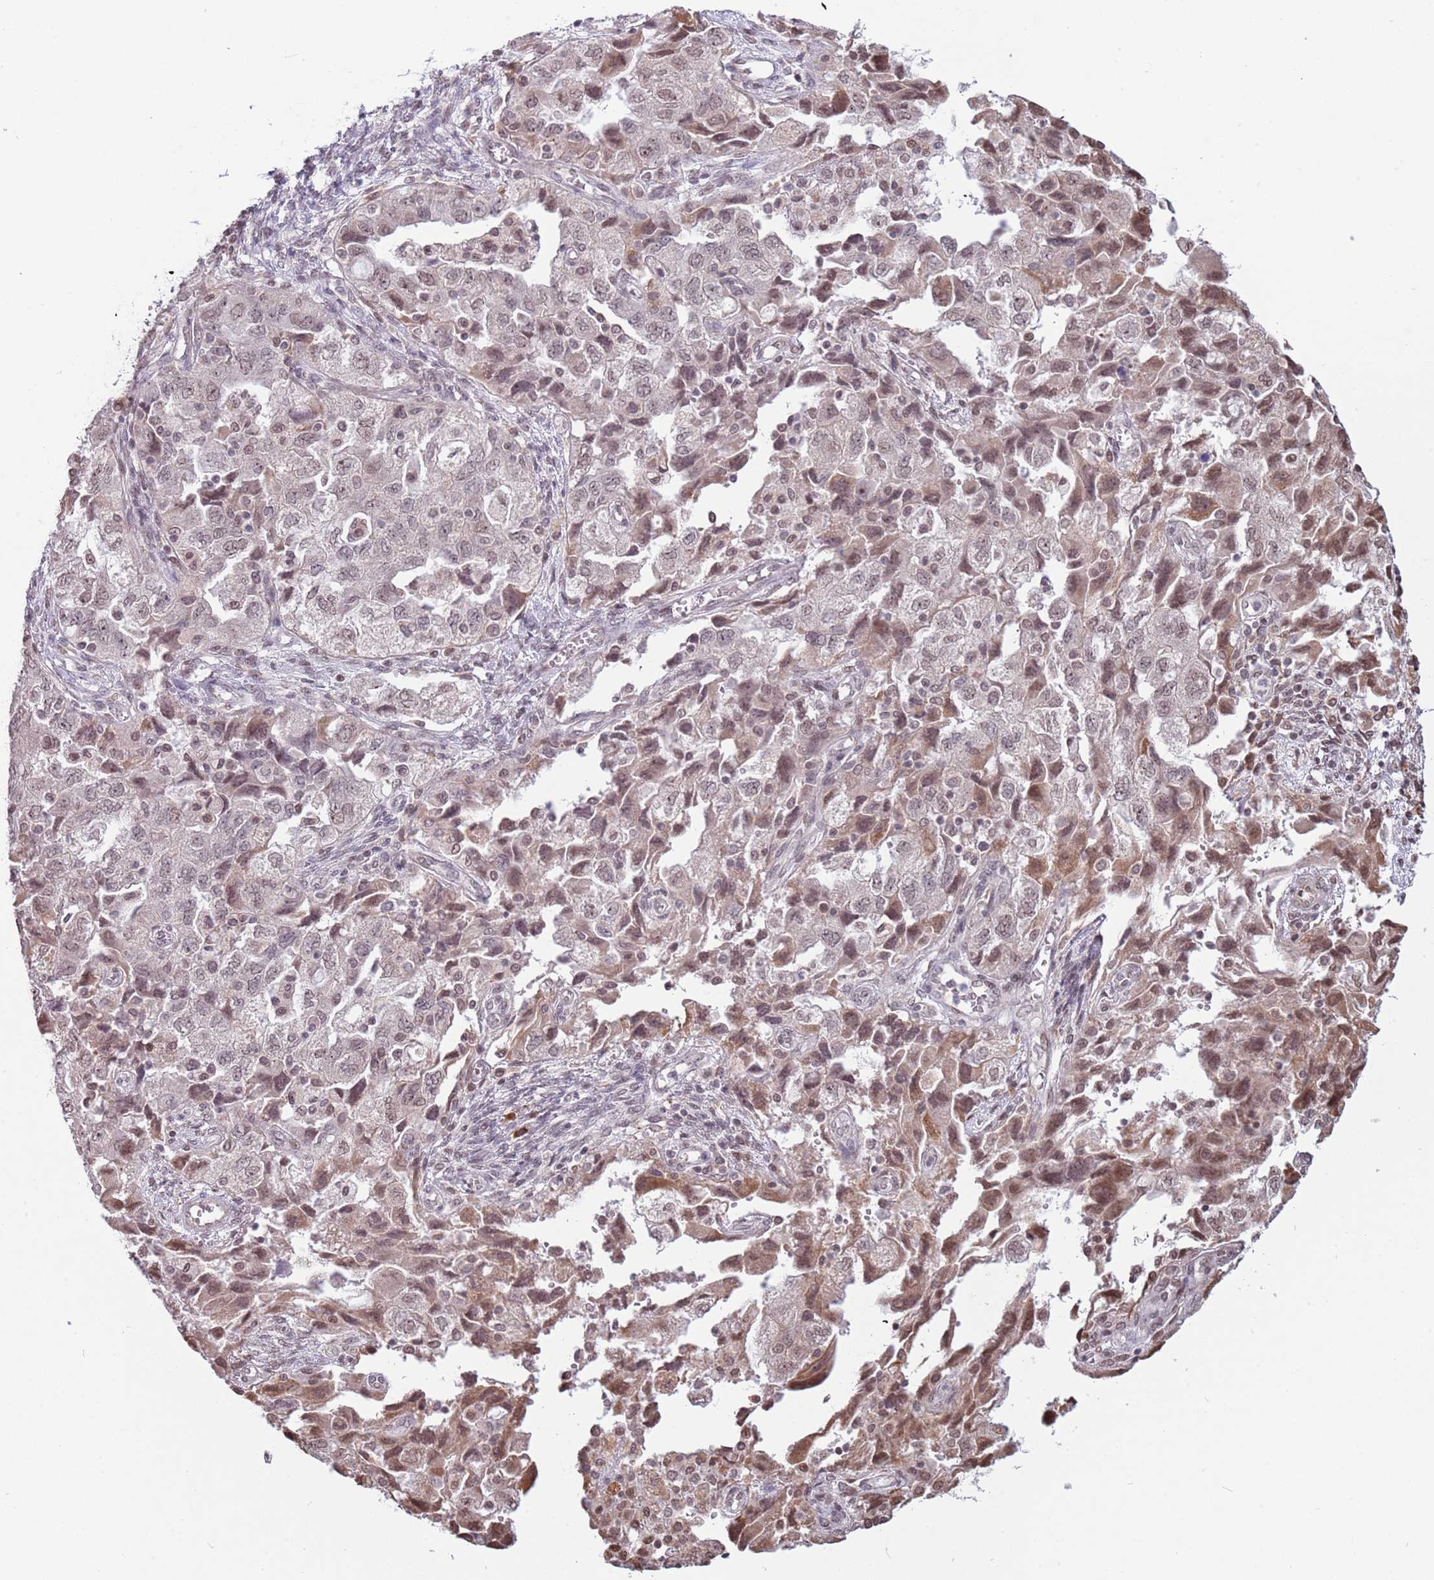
{"staining": {"intensity": "moderate", "quantity": "25%-75%", "location": "nuclear"}, "tissue": "ovarian cancer", "cell_type": "Tumor cells", "image_type": "cancer", "snomed": [{"axis": "morphology", "description": "Carcinoma, NOS"}, {"axis": "morphology", "description": "Cystadenocarcinoma, serous, NOS"}, {"axis": "topography", "description": "Ovary"}], "caption": "Immunohistochemistry staining of ovarian cancer, which exhibits medium levels of moderate nuclear expression in approximately 25%-75% of tumor cells indicating moderate nuclear protein positivity. The staining was performed using DAB (3,3'-diaminobenzidine) (brown) for protein detection and nuclei were counterstained in hematoxylin (blue).", "gene": "BARD1", "patient": {"sex": "female", "age": 69}}